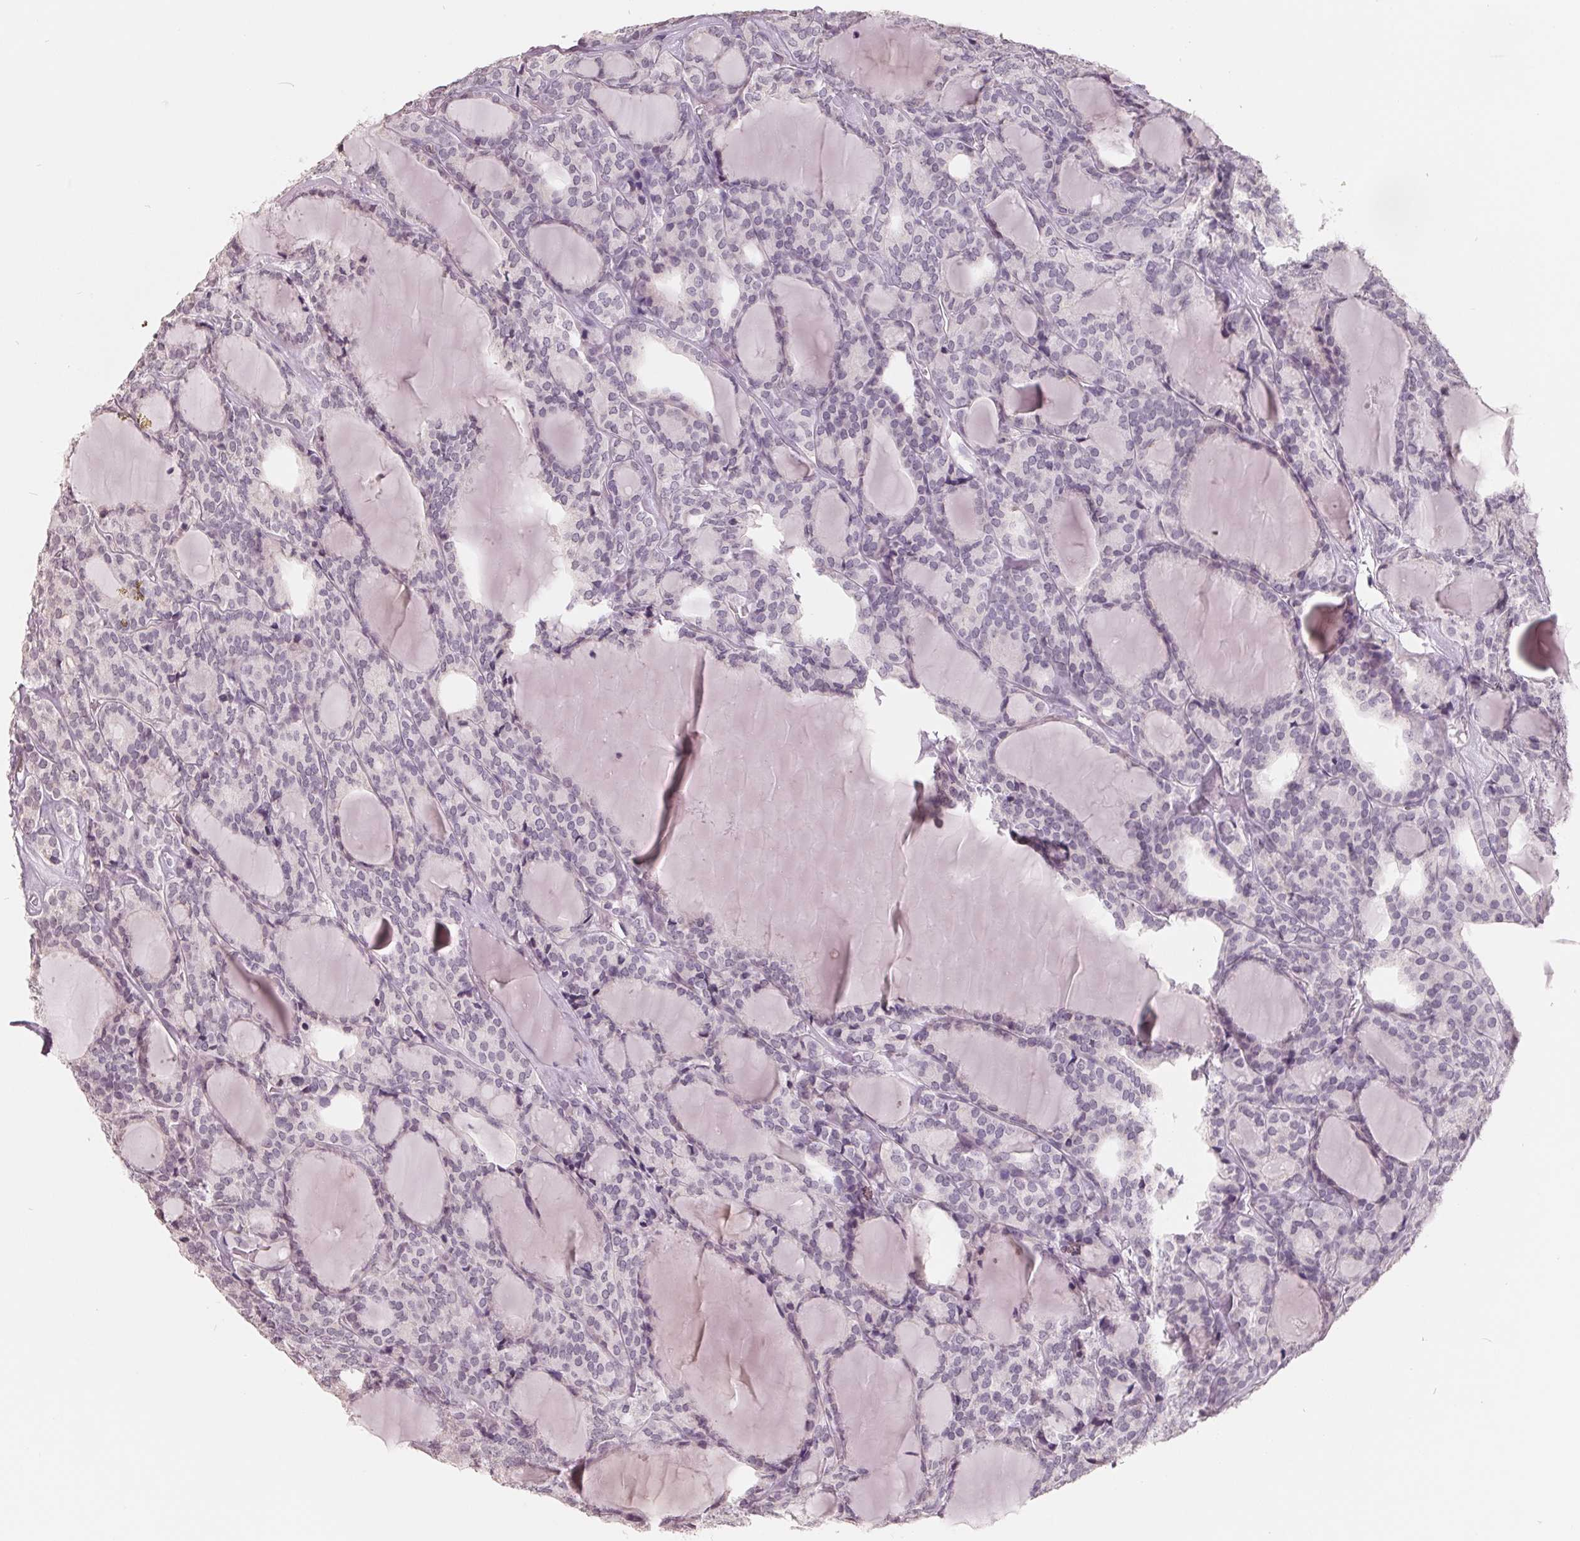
{"staining": {"intensity": "negative", "quantity": "none", "location": "none"}, "tissue": "thyroid cancer", "cell_type": "Tumor cells", "image_type": "cancer", "snomed": [{"axis": "morphology", "description": "Follicular adenoma carcinoma, NOS"}, {"axis": "topography", "description": "Thyroid gland"}], "caption": "The immunohistochemistry histopathology image has no significant positivity in tumor cells of thyroid cancer (follicular adenoma carcinoma) tissue.", "gene": "FTCD", "patient": {"sex": "male", "age": 74}}